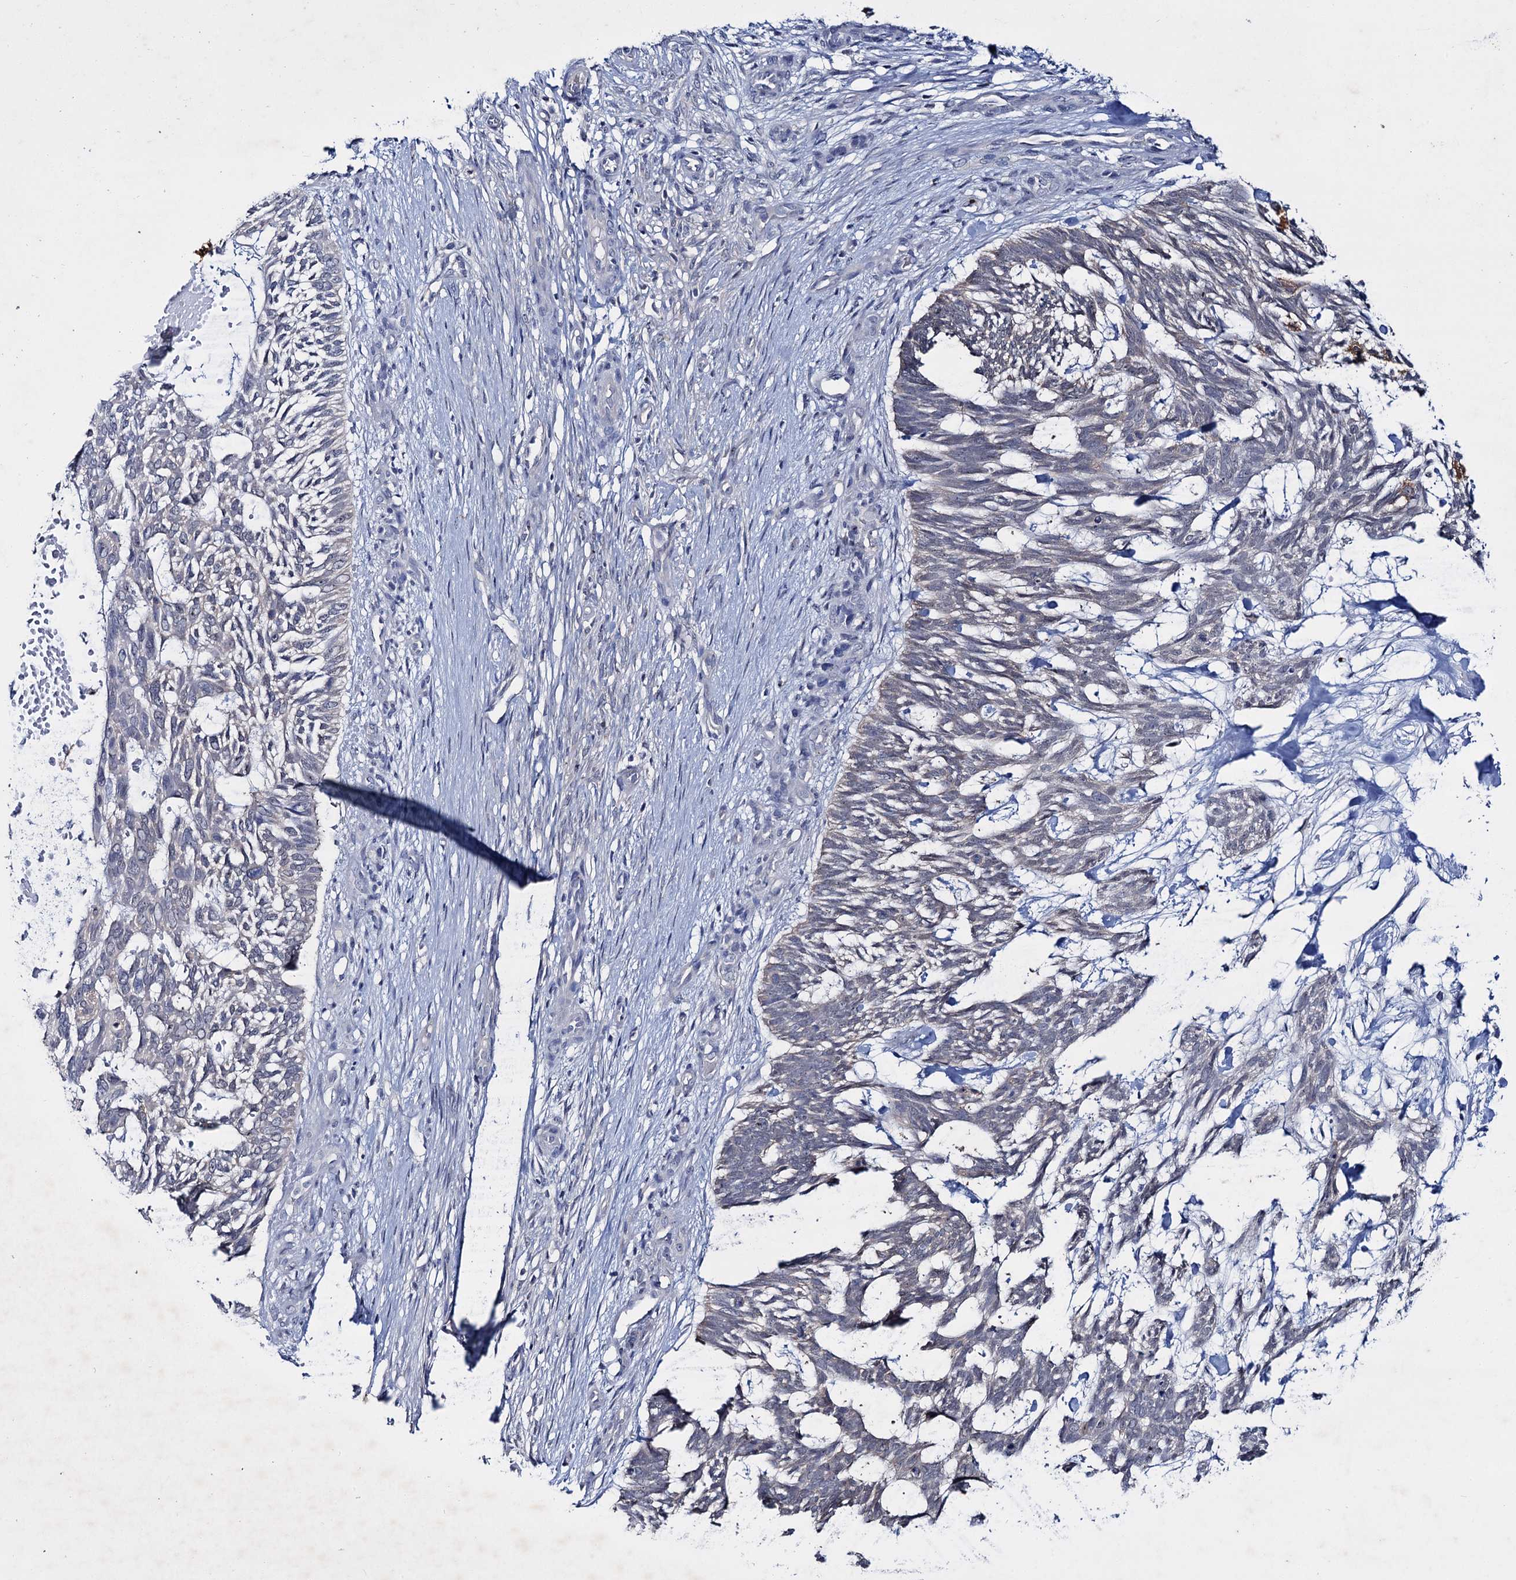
{"staining": {"intensity": "negative", "quantity": "none", "location": "none"}, "tissue": "skin cancer", "cell_type": "Tumor cells", "image_type": "cancer", "snomed": [{"axis": "morphology", "description": "Basal cell carcinoma"}, {"axis": "topography", "description": "Skin"}], "caption": "Tumor cells show no significant protein expression in skin cancer.", "gene": "LYZL4", "patient": {"sex": "male", "age": 88}}